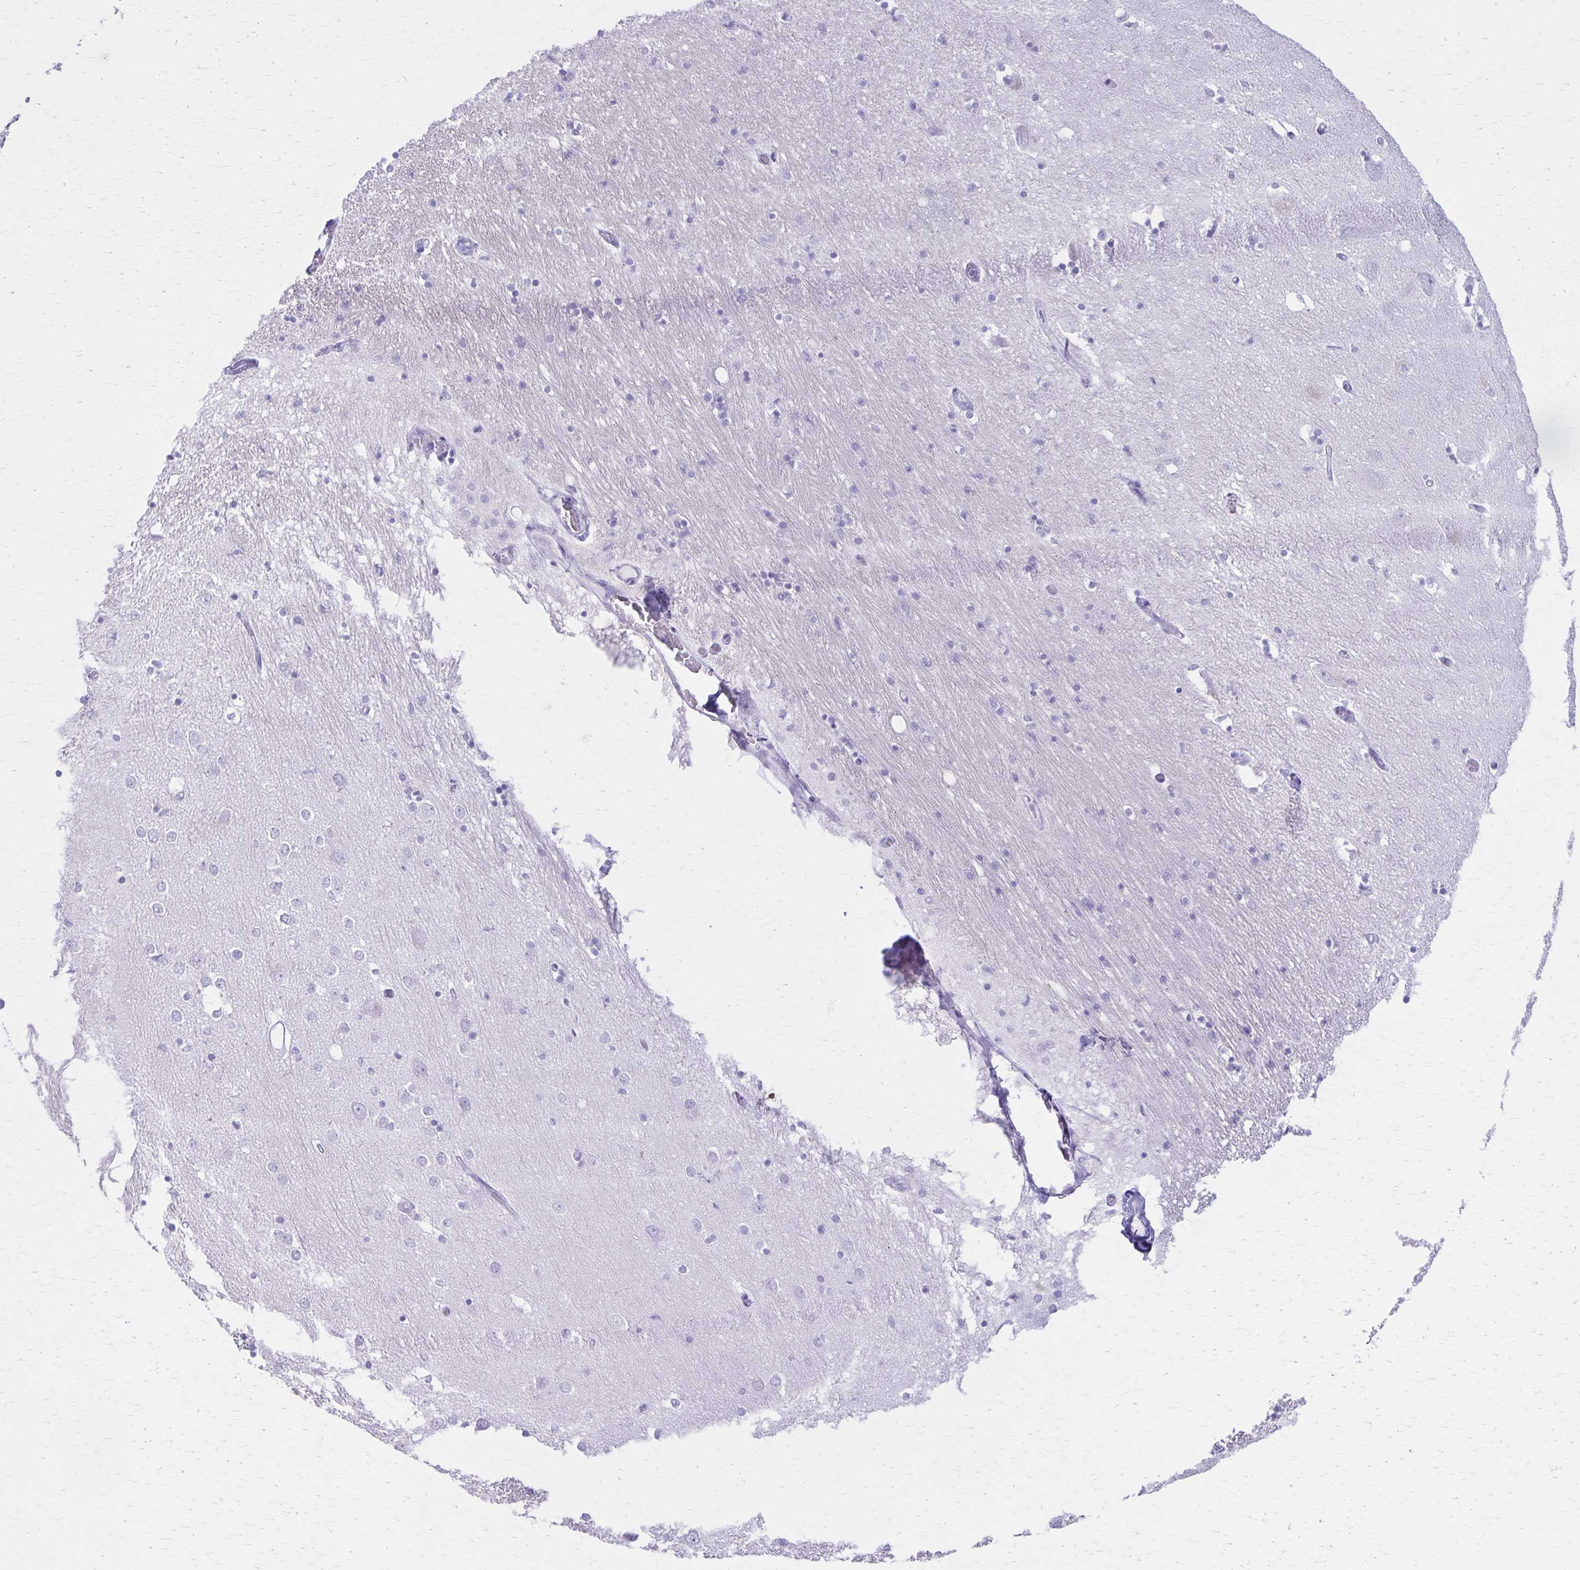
{"staining": {"intensity": "negative", "quantity": "none", "location": "none"}, "tissue": "caudate", "cell_type": "Glial cells", "image_type": "normal", "snomed": [{"axis": "morphology", "description": "Normal tissue, NOS"}, {"axis": "topography", "description": "Lateral ventricle wall"}, {"axis": "topography", "description": "Hippocampus"}], "caption": "The image exhibits no staining of glial cells in benign caudate.", "gene": "DEFA5", "patient": {"sex": "female", "age": 63}}